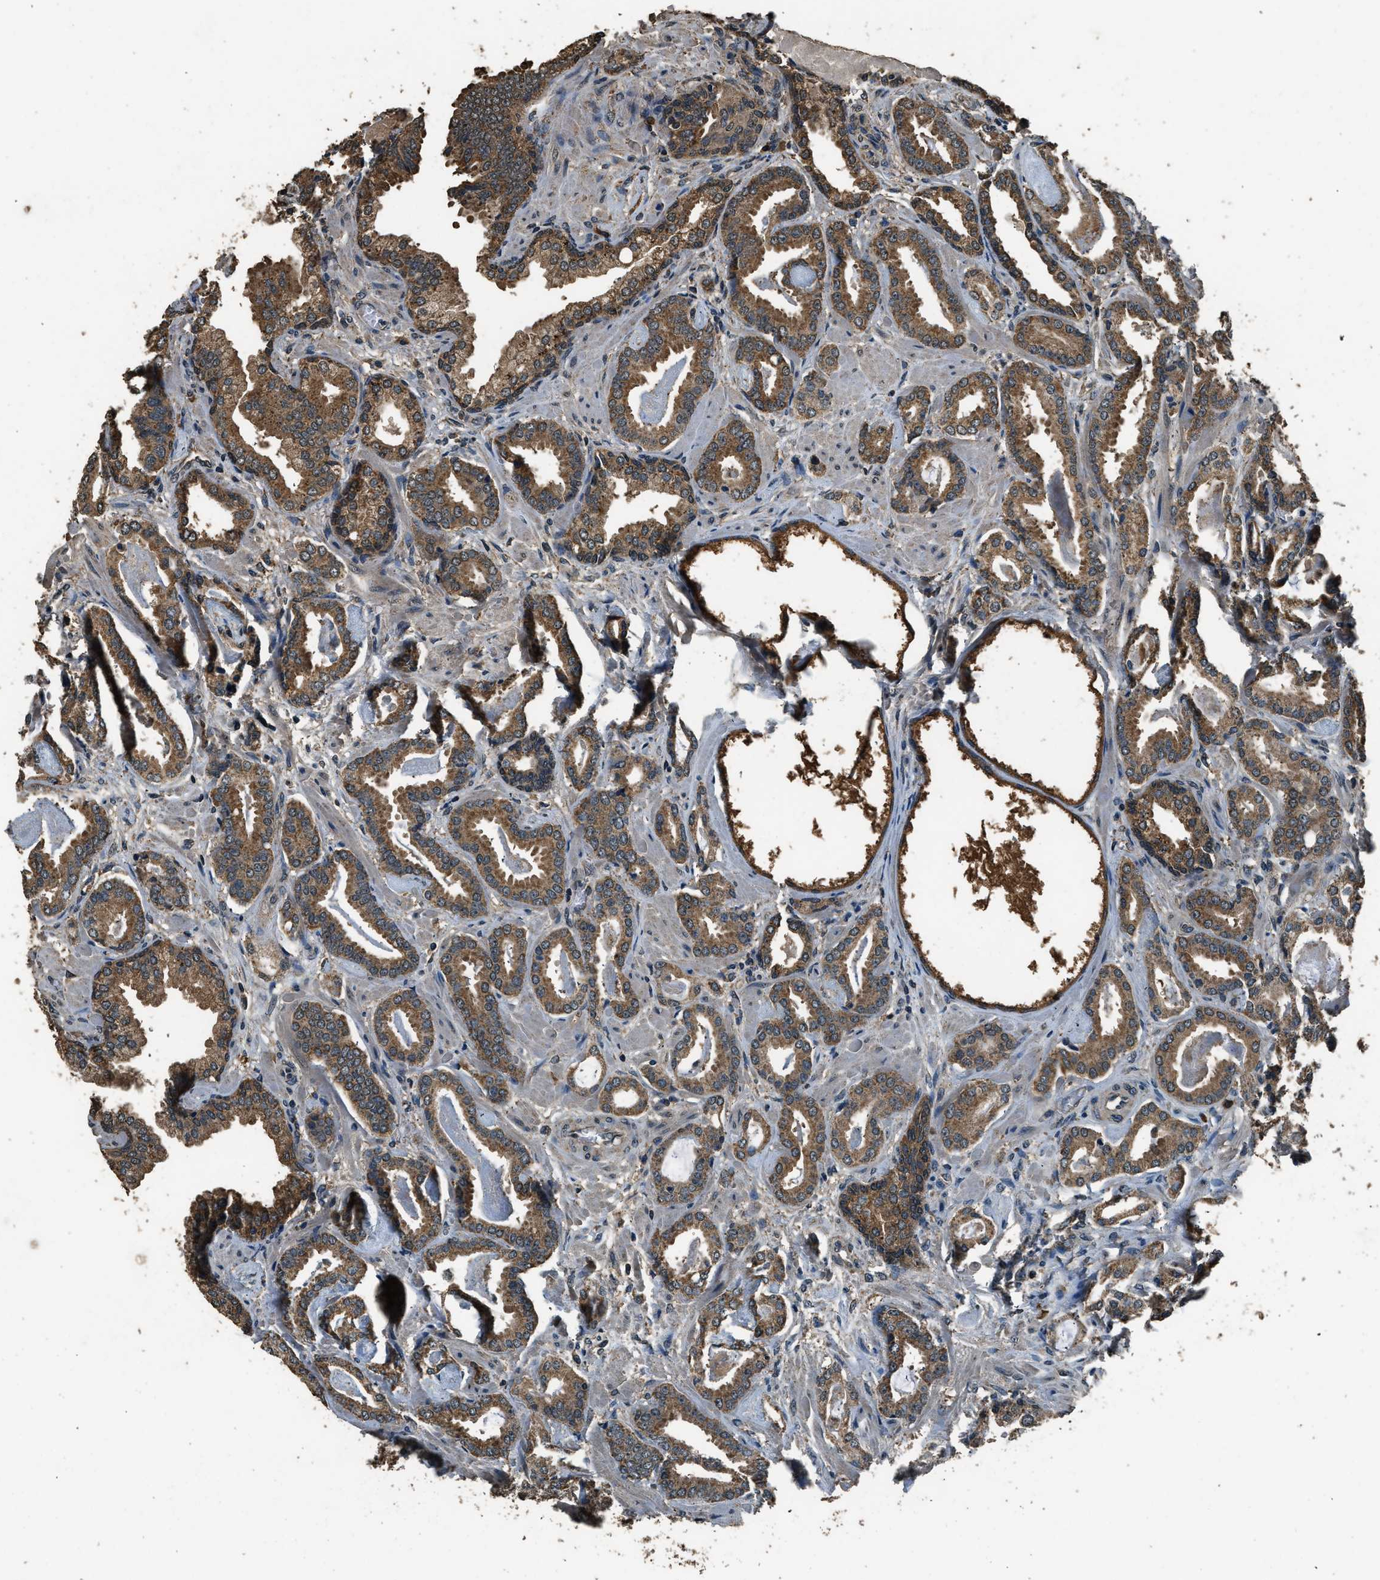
{"staining": {"intensity": "moderate", "quantity": ">75%", "location": "cytoplasmic/membranous"}, "tissue": "prostate cancer", "cell_type": "Tumor cells", "image_type": "cancer", "snomed": [{"axis": "morphology", "description": "Adenocarcinoma, Low grade"}, {"axis": "topography", "description": "Prostate"}], "caption": "Immunohistochemistry of human prostate cancer (low-grade adenocarcinoma) exhibits medium levels of moderate cytoplasmic/membranous positivity in about >75% of tumor cells.", "gene": "SALL3", "patient": {"sex": "male", "age": 53}}